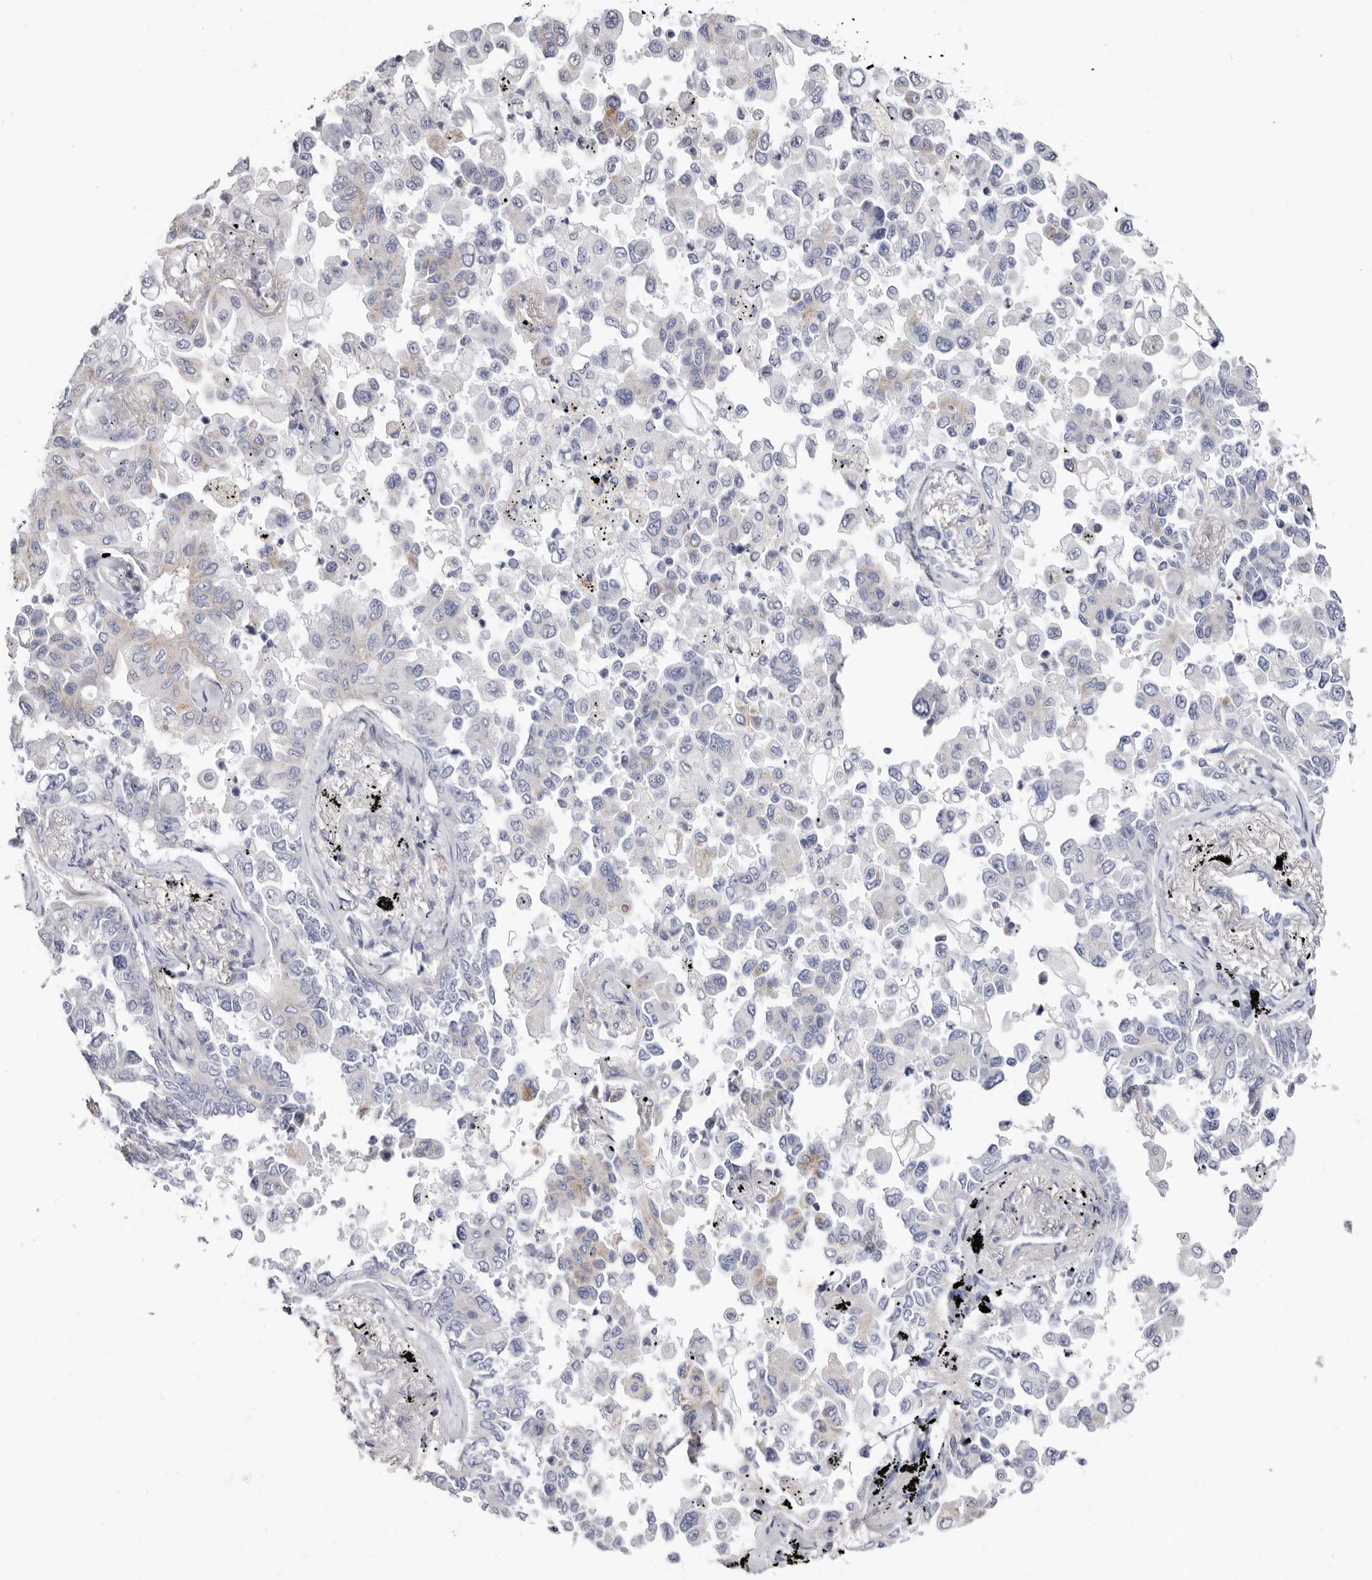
{"staining": {"intensity": "negative", "quantity": "none", "location": "none"}, "tissue": "lung cancer", "cell_type": "Tumor cells", "image_type": "cancer", "snomed": [{"axis": "morphology", "description": "Adenocarcinoma, NOS"}, {"axis": "topography", "description": "Lung"}], "caption": "Immunohistochemistry micrograph of neoplastic tissue: lung cancer (adenocarcinoma) stained with DAB (3,3'-diaminobenzidine) displays no significant protein expression in tumor cells.", "gene": "RSPO2", "patient": {"sex": "female", "age": 67}}